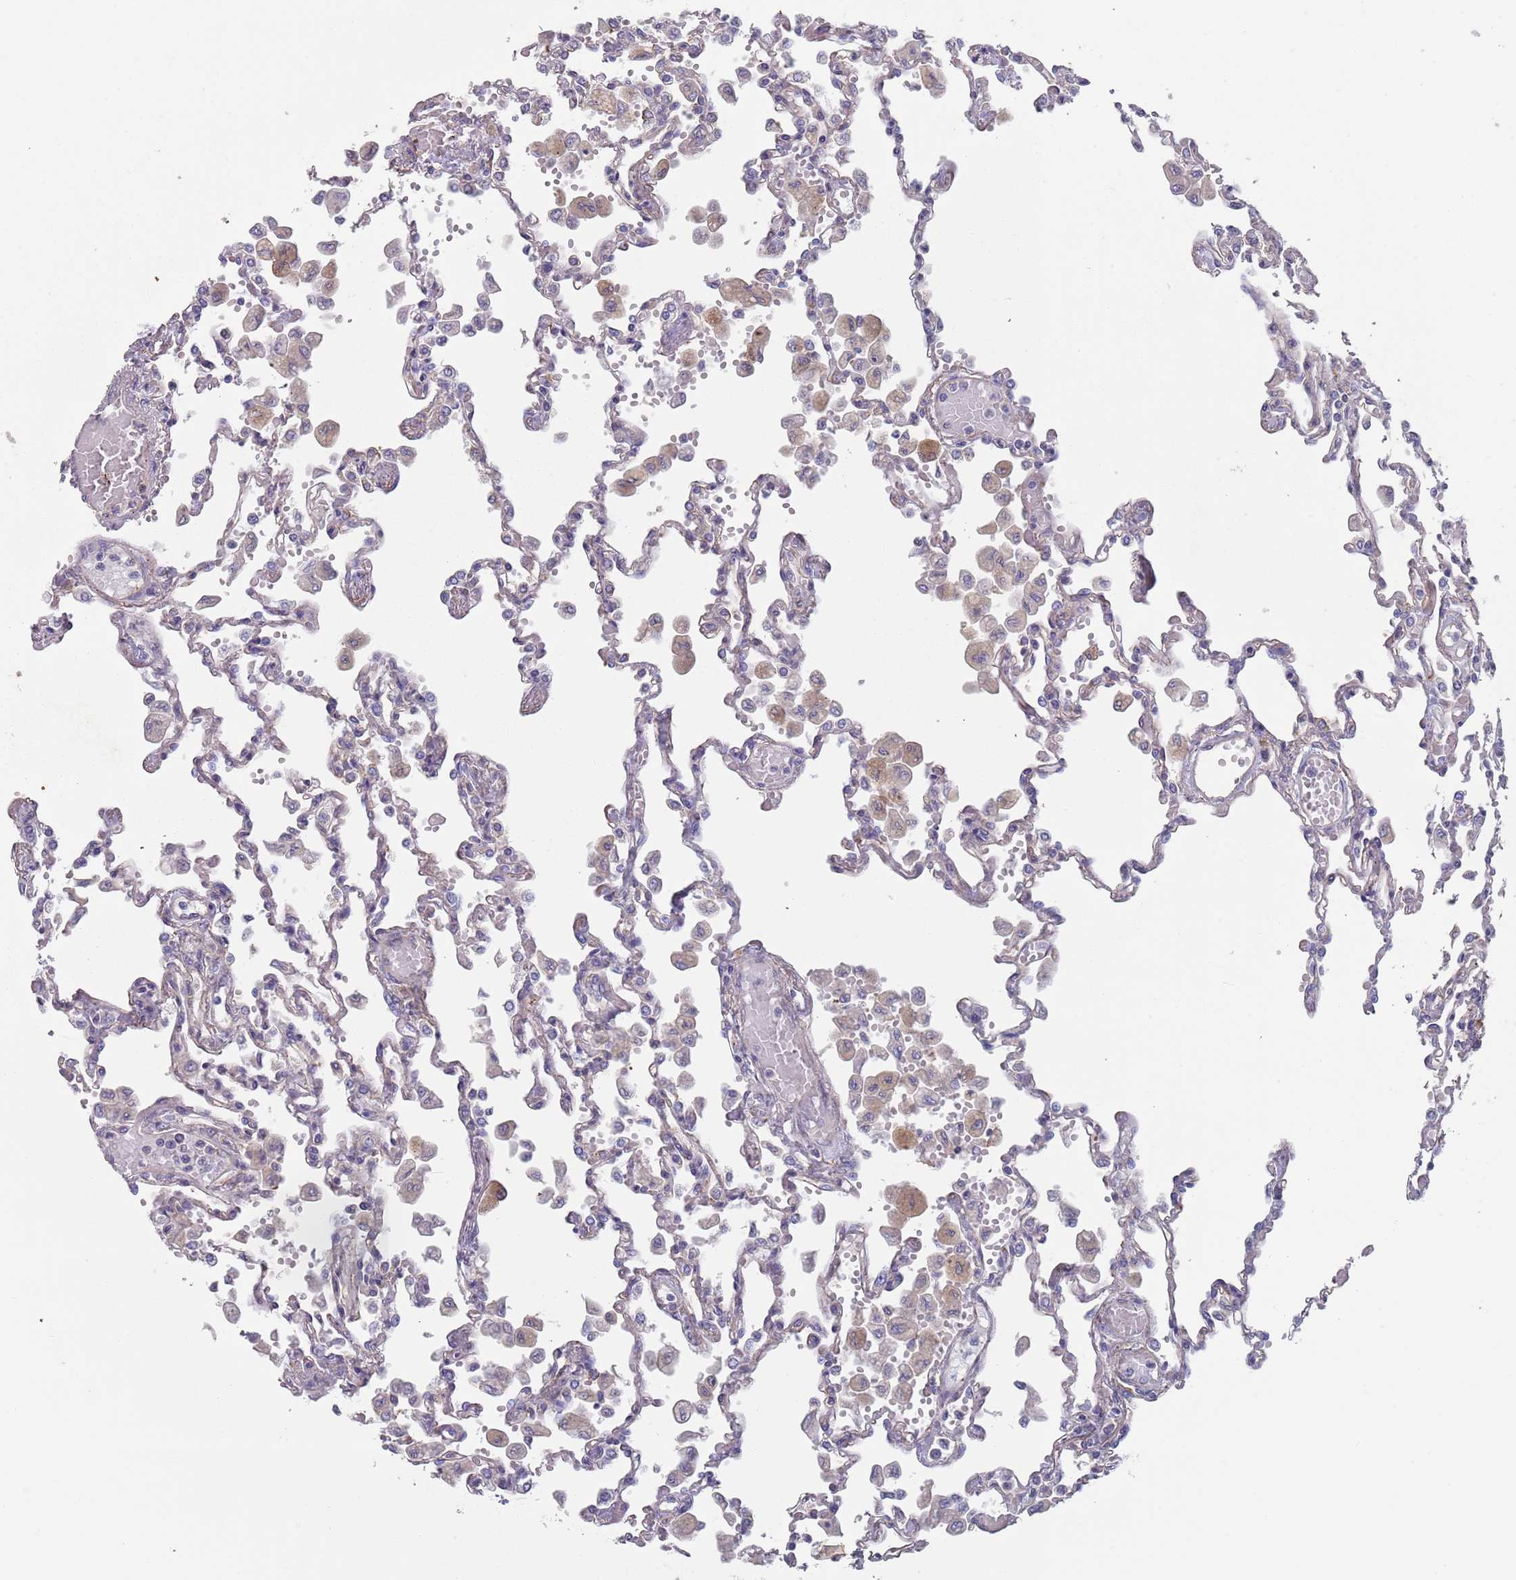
{"staining": {"intensity": "weak", "quantity": "<25%", "location": "cytoplasmic/membranous"}, "tissue": "lung", "cell_type": "Alveolar cells", "image_type": "normal", "snomed": [{"axis": "morphology", "description": "Normal tissue, NOS"}, {"axis": "topography", "description": "Bronchus"}, {"axis": "topography", "description": "Lung"}], "caption": "A histopathology image of human lung is negative for staining in alveolar cells. (Brightfield microscopy of DAB immunohistochemistry at high magnification).", "gene": "APPL2", "patient": {"sex": "female", "age": 49}}